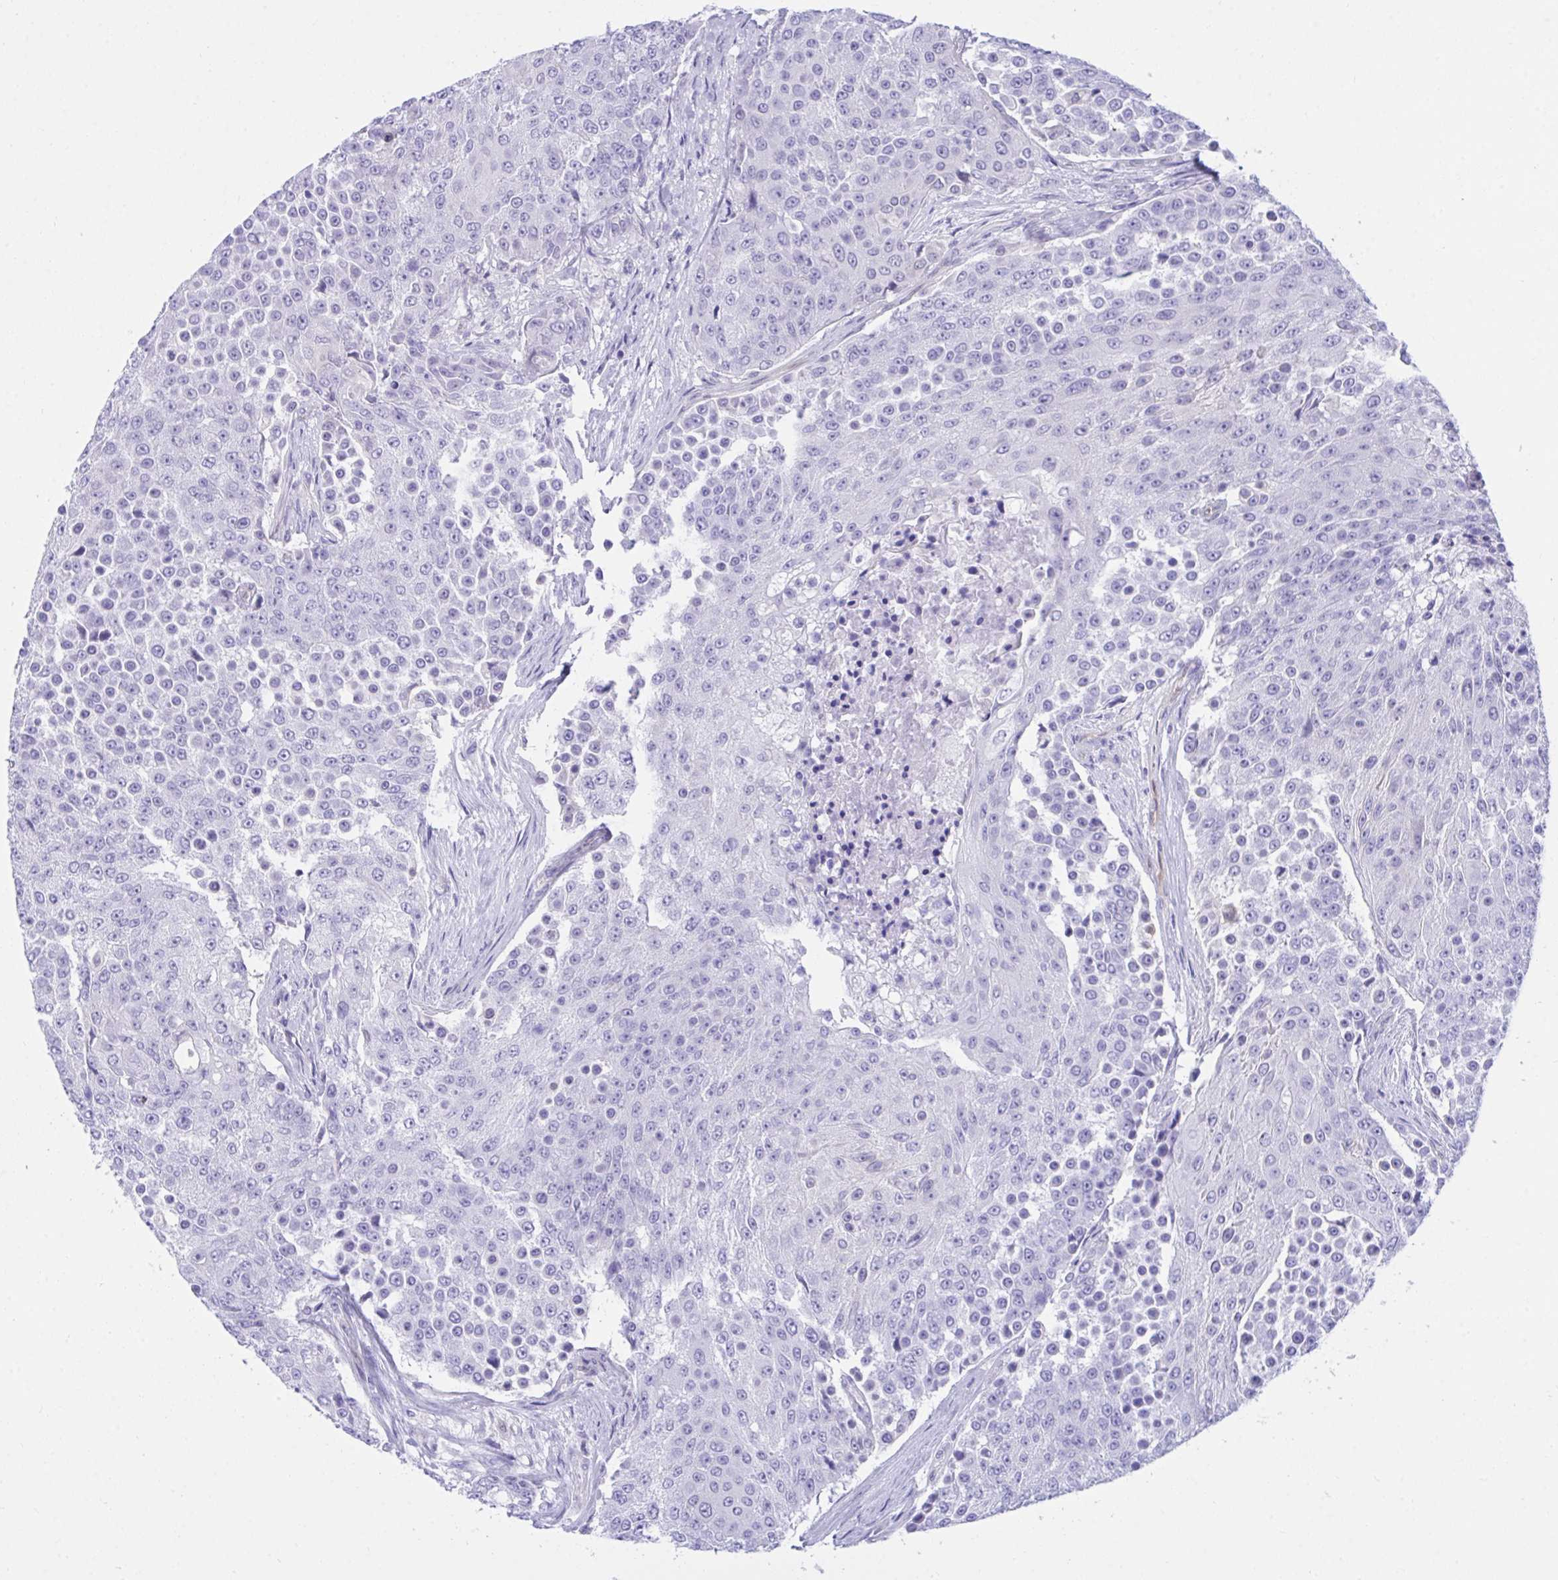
{"staining": {"intensity": "negative", "quantity": "none", "location": "none"}, "tissue": "urothelial cancer", "cell_type": "Tumor cells", "image_type": "cancer", "snomed": [{"axis": "morphology", "description": "Urothelial carcinoma, High grade"}, {"axis": "topography", "description": "Urinary bladder"}], "caption": "A photomicrograph of urothelial cancer stained for a protein reveals no brown staining in tumor cells.", "gene": "PGM2L1", "patient": {"sex": "female", "age": 63}}